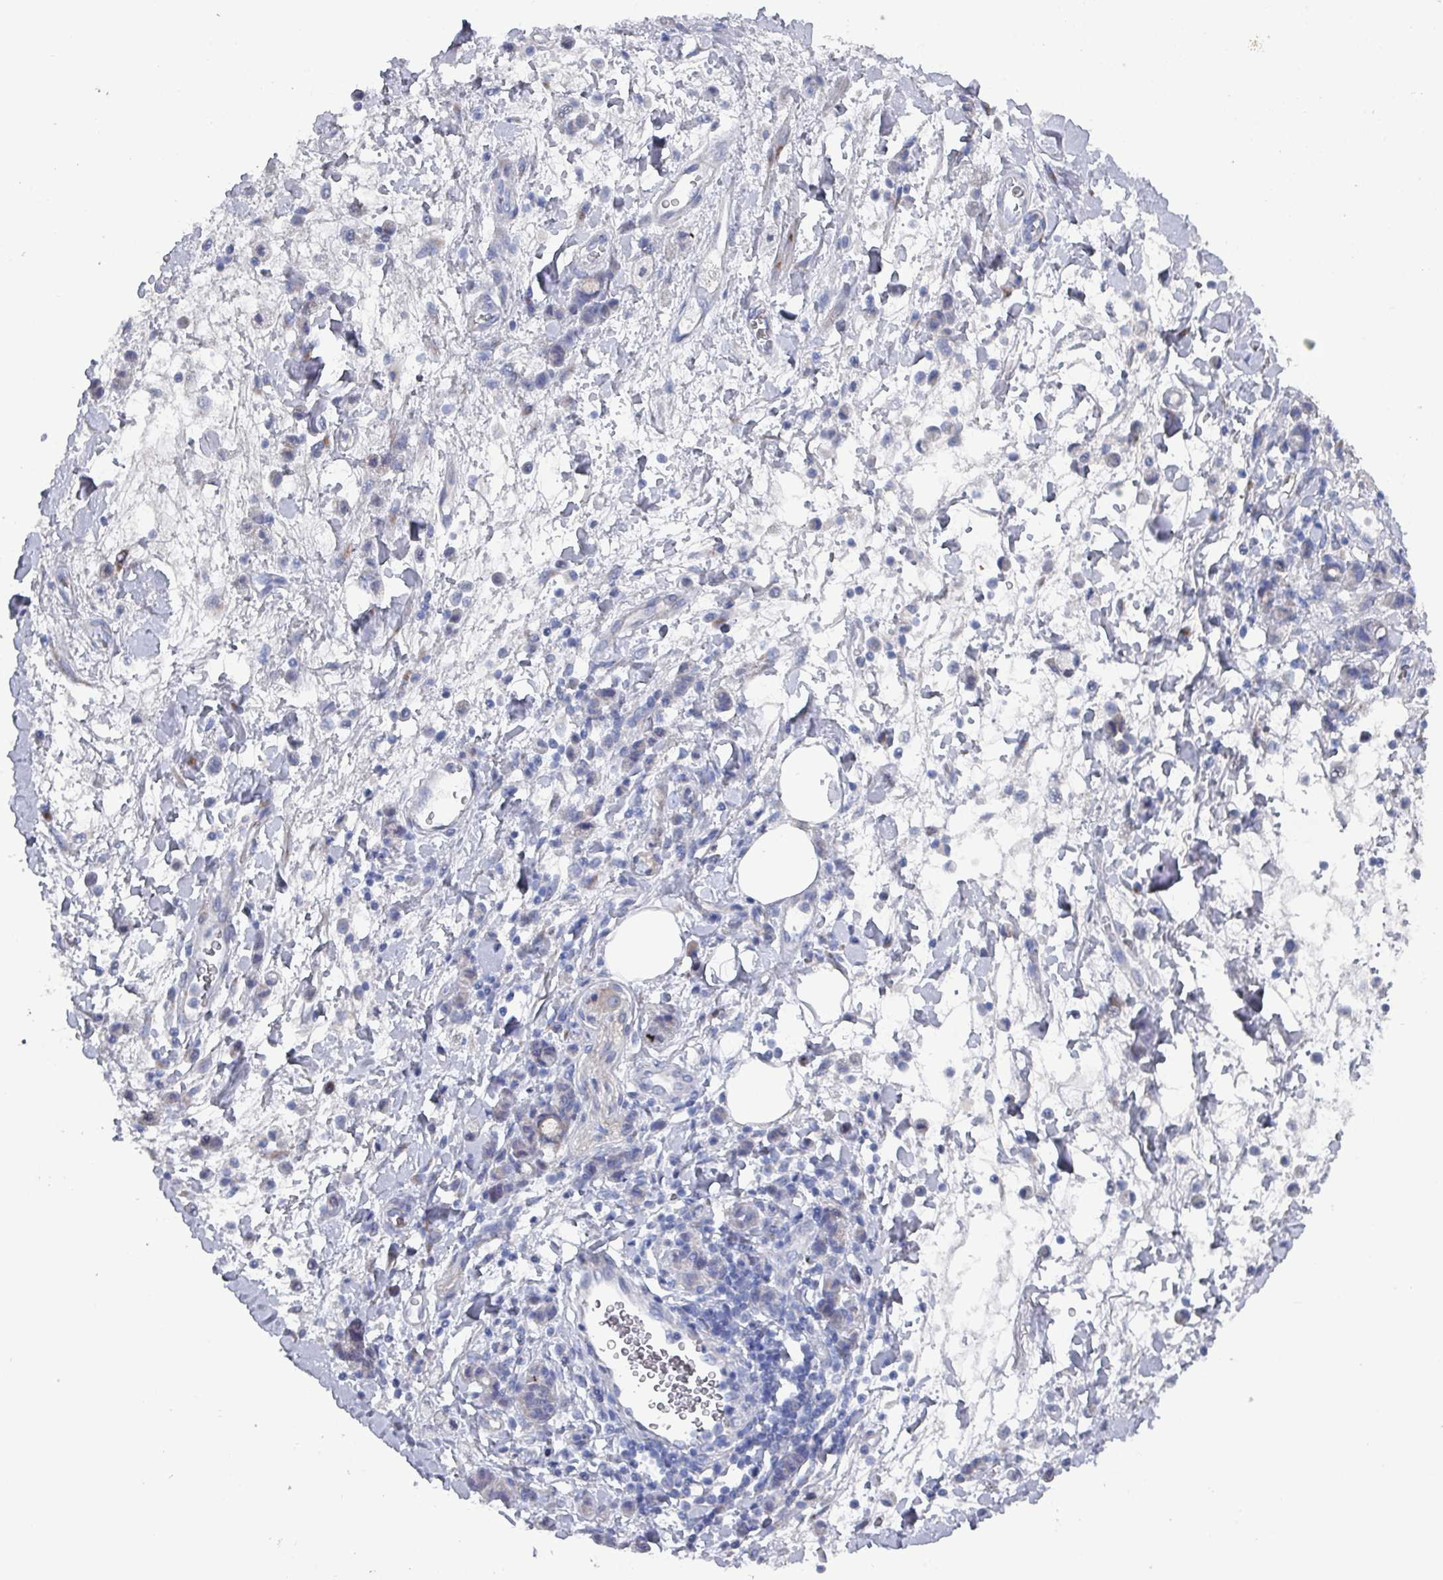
{"staining": {"intensity": "negative", "quantity": "none", "location": "none"}, "tissue": "stomach cancer", "cell_type": "Tumor cells", "image_type": "cancer", "snomed": [{"axis": "morphology", "description": "Adenocarcinoma, NOS"}, {"axis": "topography", "description": "Stomach"}], "caption": "A micrograph of human adenocarcinoma (stomach) is negative for staining in tumor cells.", "gene": "DRD5", "patient": {"sex": "male", "age": 77}}